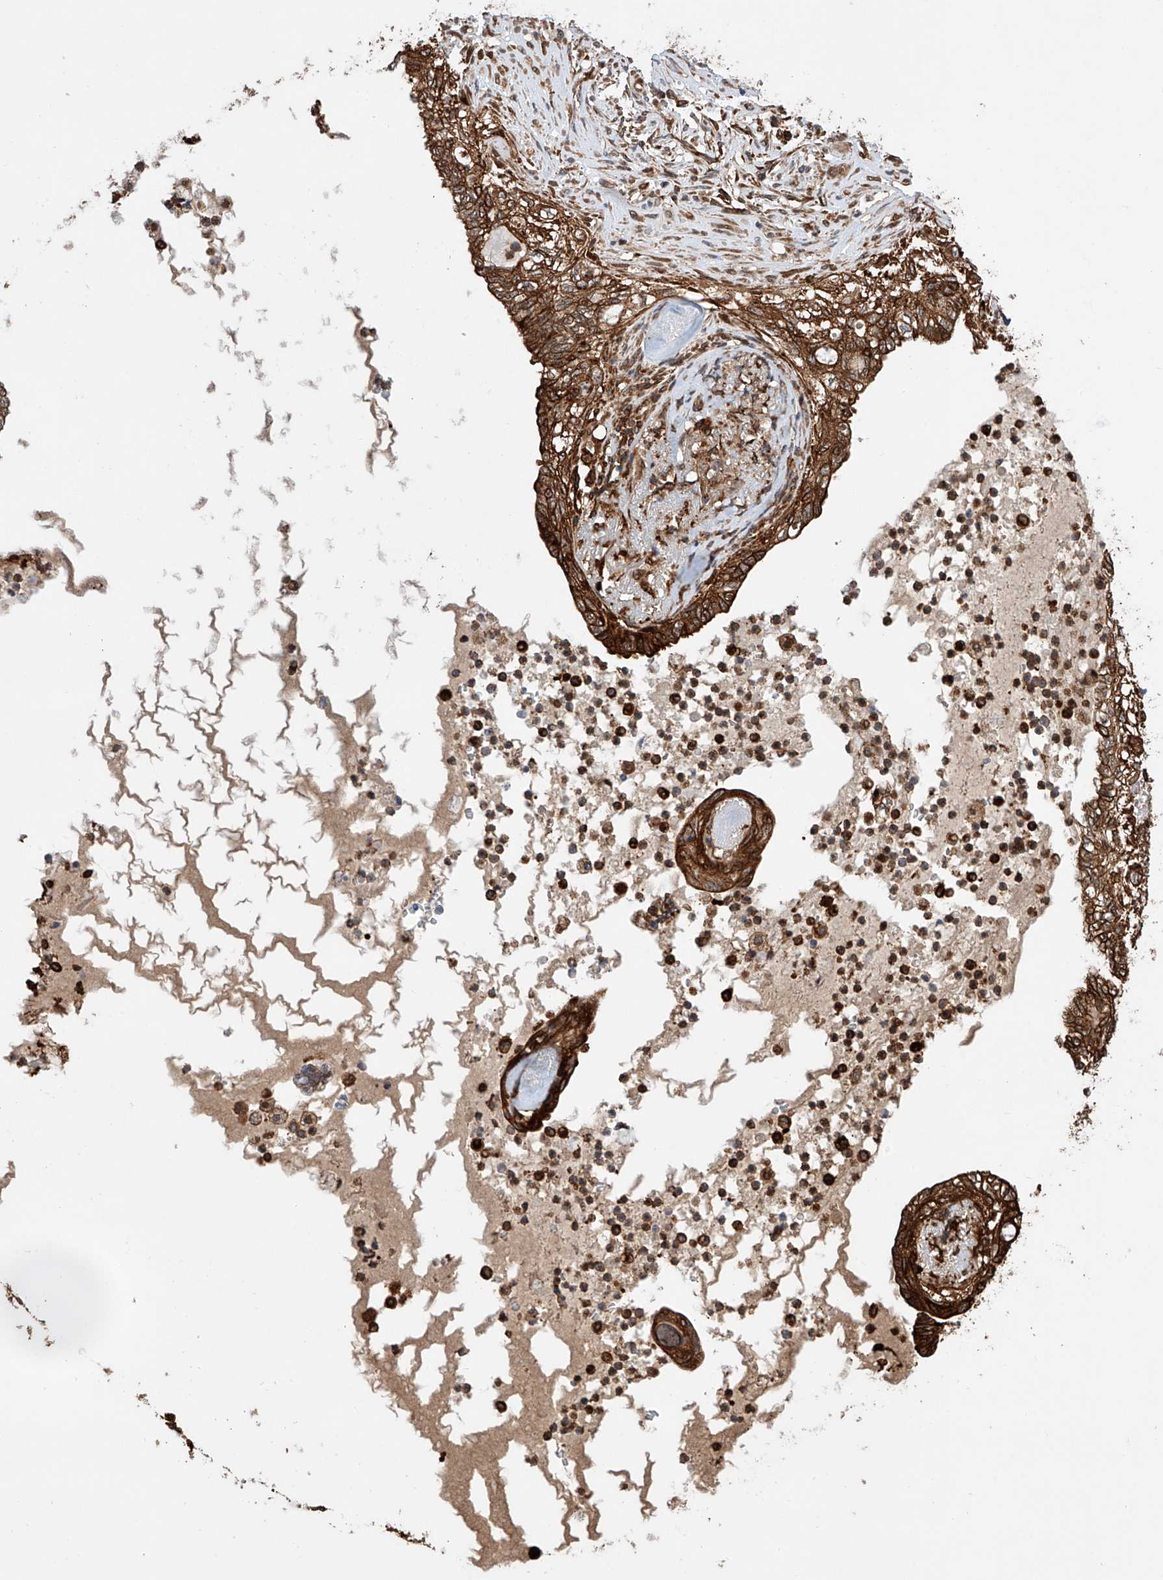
{"staining": {"intensity": "strong", "quantity": ">75%", "location": "cytoplasmic/membranous"}, "tissue": "lung cancer", "cell_type": "Tumor cells", "image_type": "cancer", "snomed": [{"axis": "morphology", "description": "Adenocarcinoma, NOS"}, {"axis": "topography", "description": "Lung"}], "caption": "An IHC histopathology image of neoplastic tissue is shown. Protein staining in brown highlights strong cytoplasmic/membranous positivity in lung cancer (adenocarcinoma) within tumor cells. (DAB (3,3'-diaminobenzidine) IHC with brightfield microscopy, high magnification).", "gene": "TIMM23", "patient": {"sex": "female", "age": 70}}